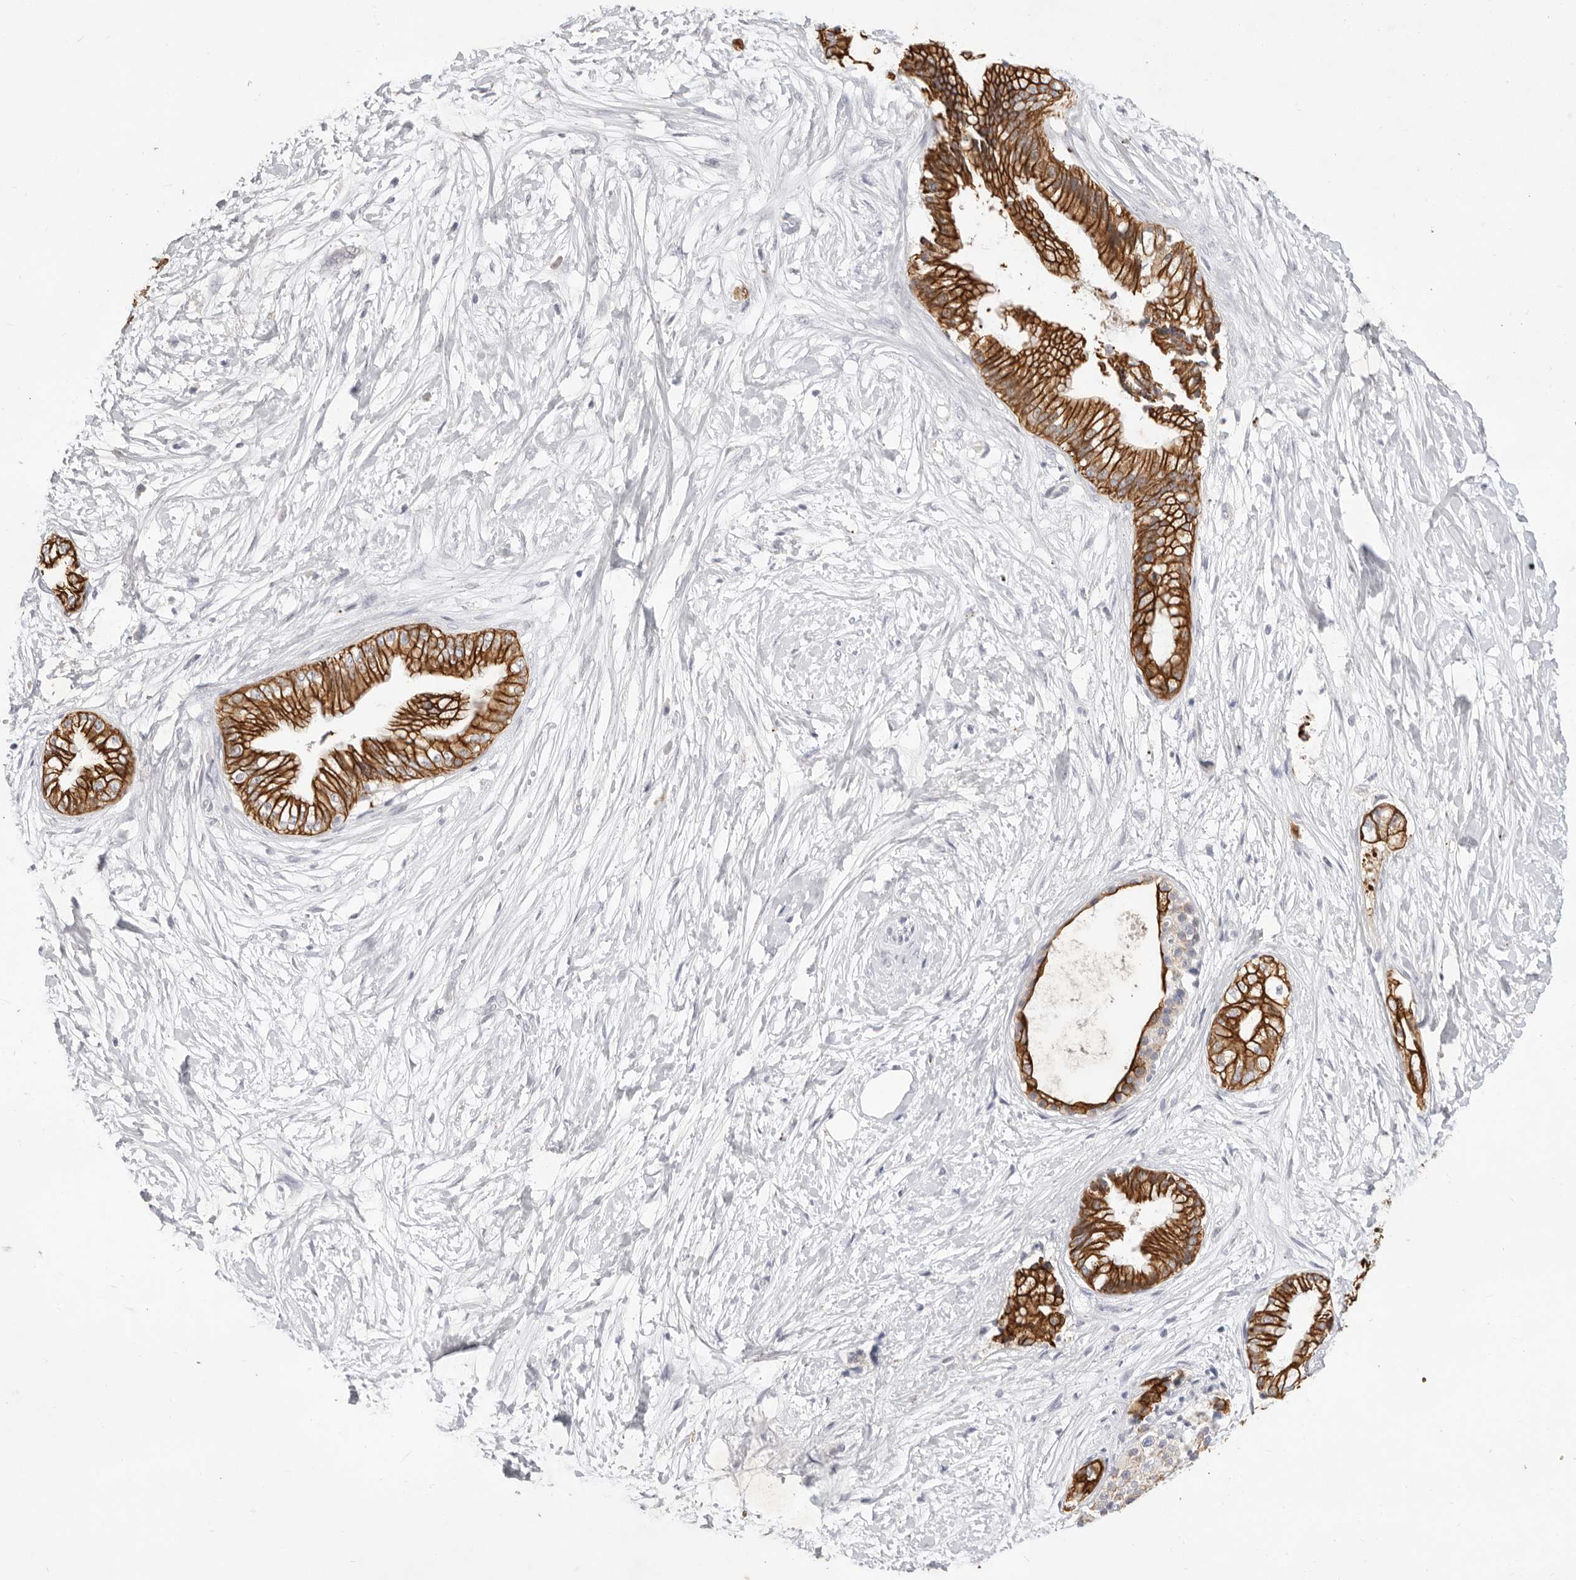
{"staining": {"intensity": "strong", "quantity": ">75%", "location": "cytoplasmic/membranous"}, "tissue": "pancreatic cancer", "cell_type": "Tumor cells", "image_type": "cancer", "snomed": [{"axis": "morphology", "description": "Adenocarcinoma, NOS"}, {"axis": "topography", "description": "Pancreas"}], "caption": "Brown immunohistochemical staining in pancreatic cancer (adenocarcinoma) shows strong cytoplasmic/membranous positivity in approximately >75% of tumor cells.", "gene": "USH1C", "patient": {"sex": "male", "age": 68}}